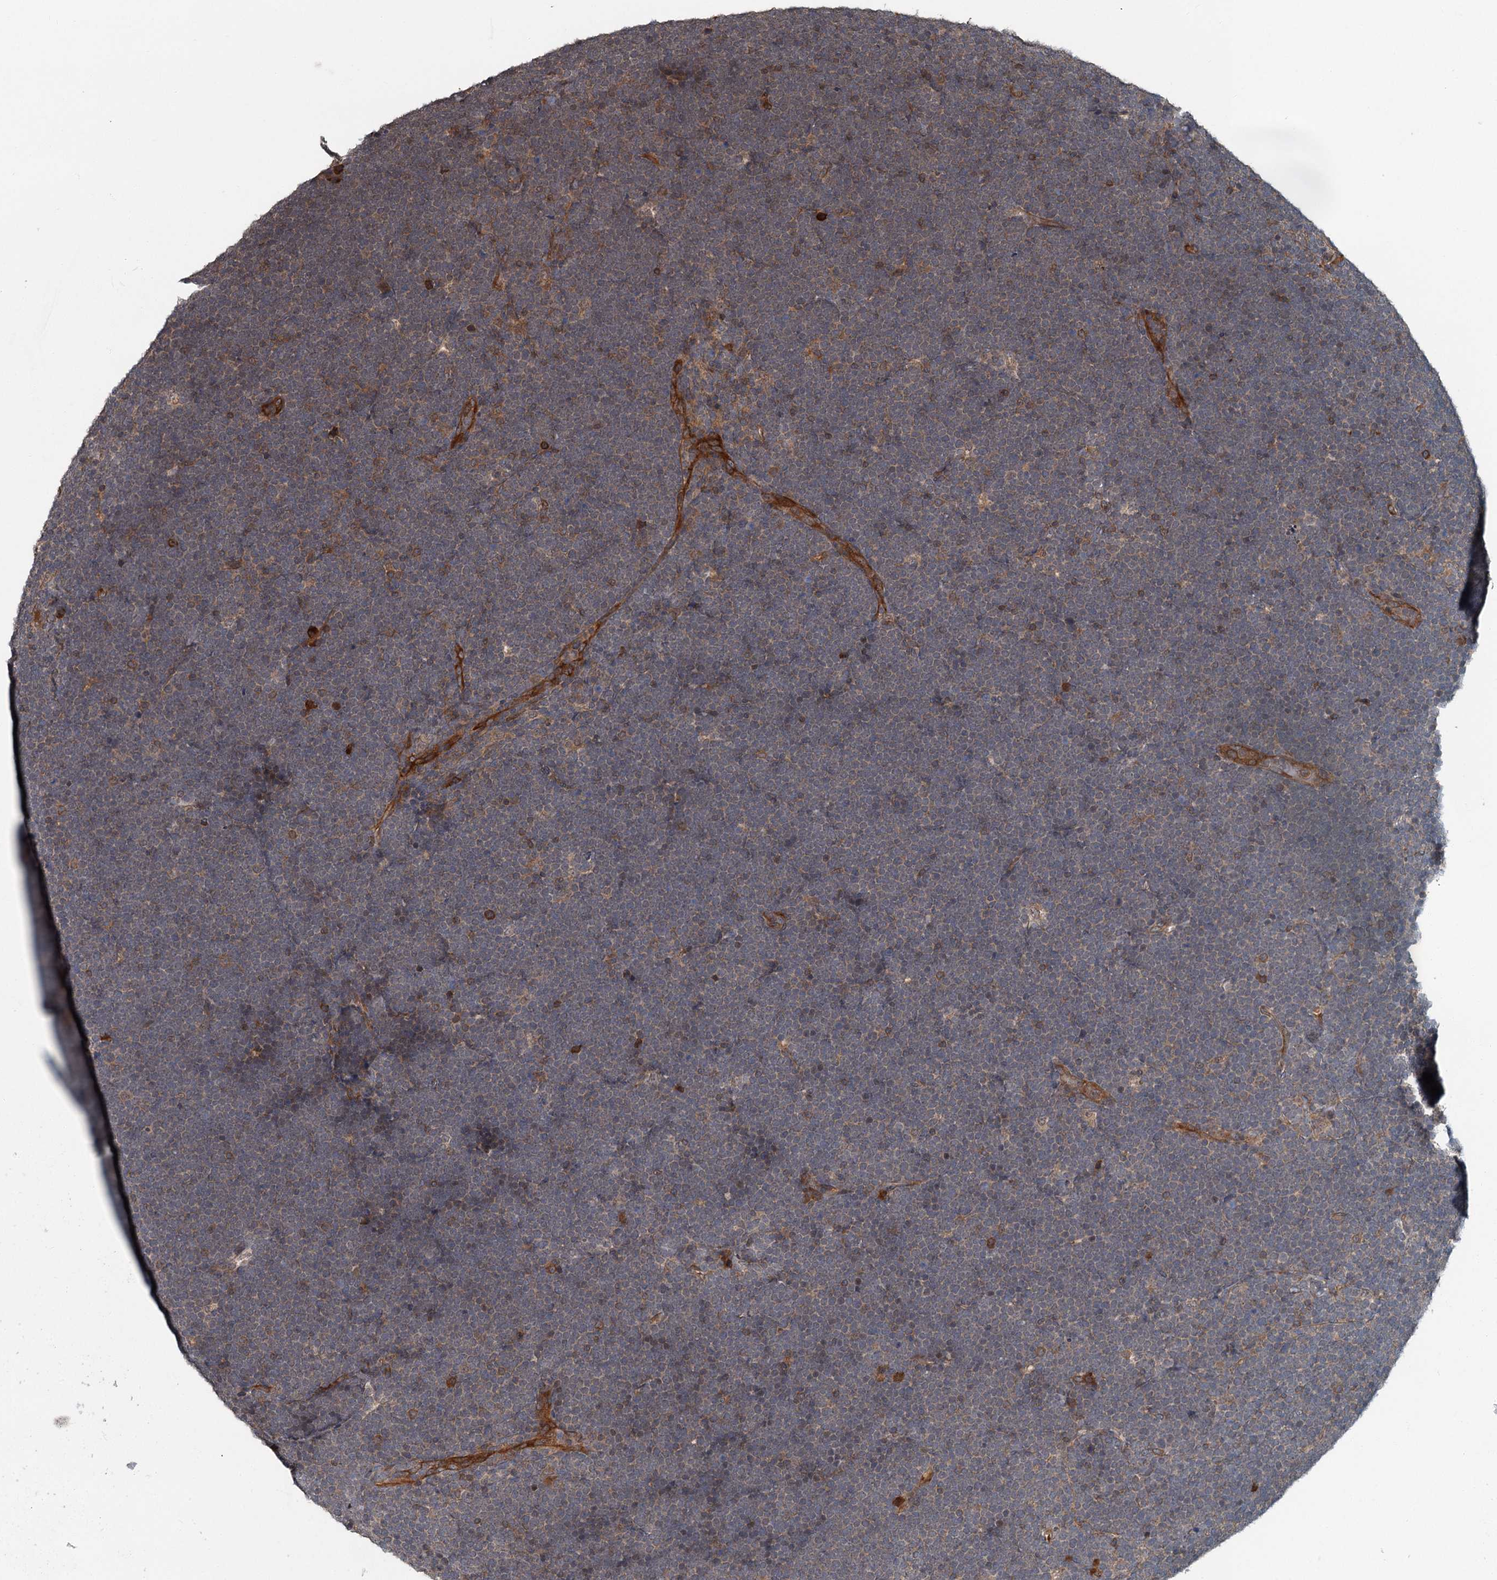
{"staining": {"intensity": "weak", "quantity": "<25%", "location": "cytoplasmic/membranous"}, "tissue": "lymphoma", "cell_type": "Tumor cells", "image_type": "cancer", "snomed": [{"axis": "morphology", "description": "Malignant lymphoma, non-Hodgkin's type, High grade"}, {"axis": "topography", "description": "Lymph node"}], "caption": "This photomicrograph is of lymphoma stained with immunohistochemistry to label a protein in brown with the nuclei are counter-stained blue. There is no staining in tumor cells. (Brightfield microscopy of DAB (3,3'-diaminobenzidine) immunohistochemistry (IHC) at high magnification).", "gene": "ZNF527", "patient": {"sex": "male", "age": 13}}